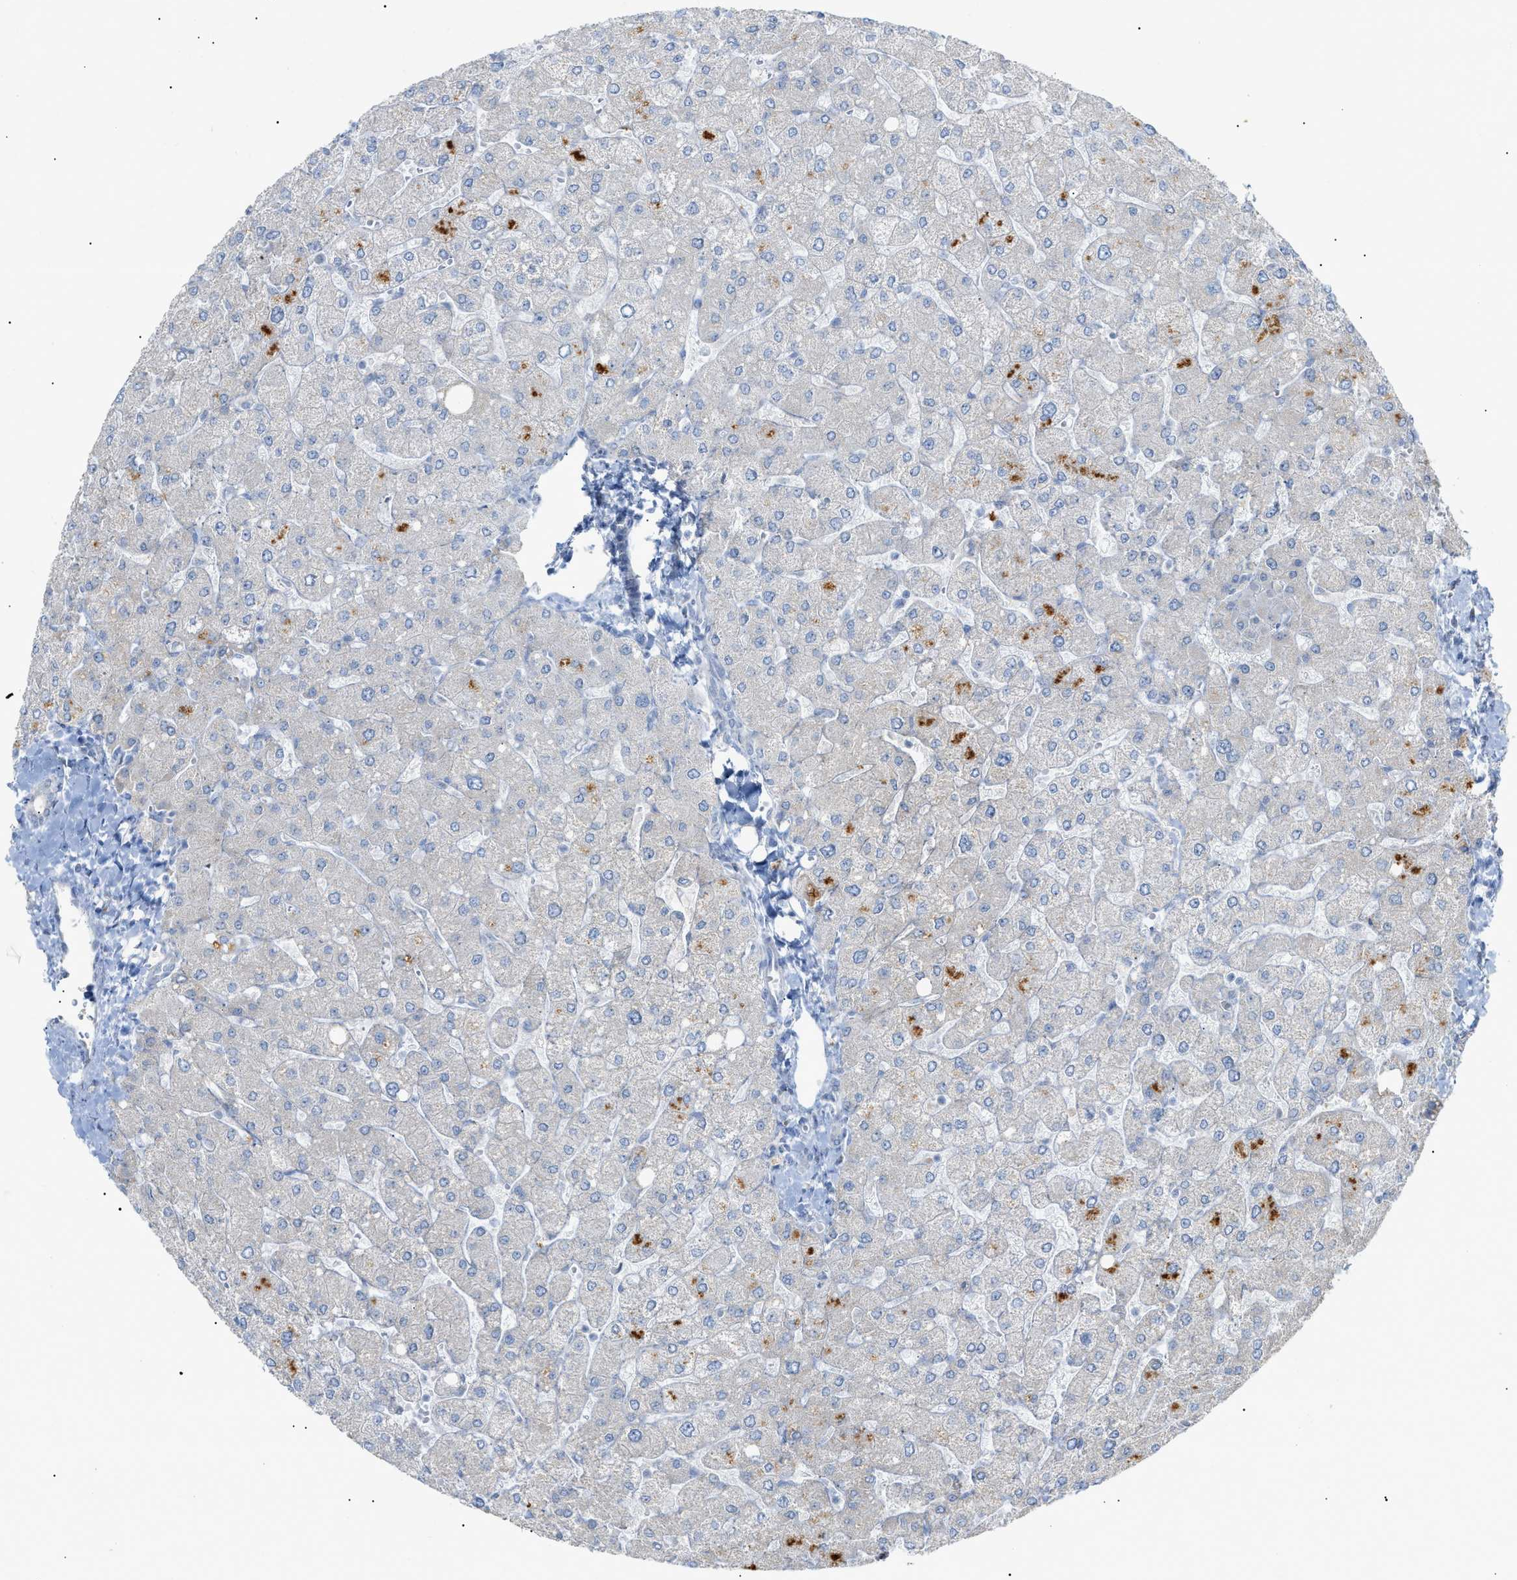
{"staining": {"intensity": "negative", "quantity": "none", "location": "none"}, "tissue": "liver", "cell_type": "Cholangiocytes", "image_type": "normal", "snomed": [{"axis": "morphology", "description": "Normal tissue, NOS"}, {"axis": "topography", "description": "Liver"}], "caption": "Liver stained for a protein using immunohistochemistry (IHC) reveals no positivity cholangiocytes.", "gene": "SLC25A31", "patient": {"sex": "male", "age": 55}}